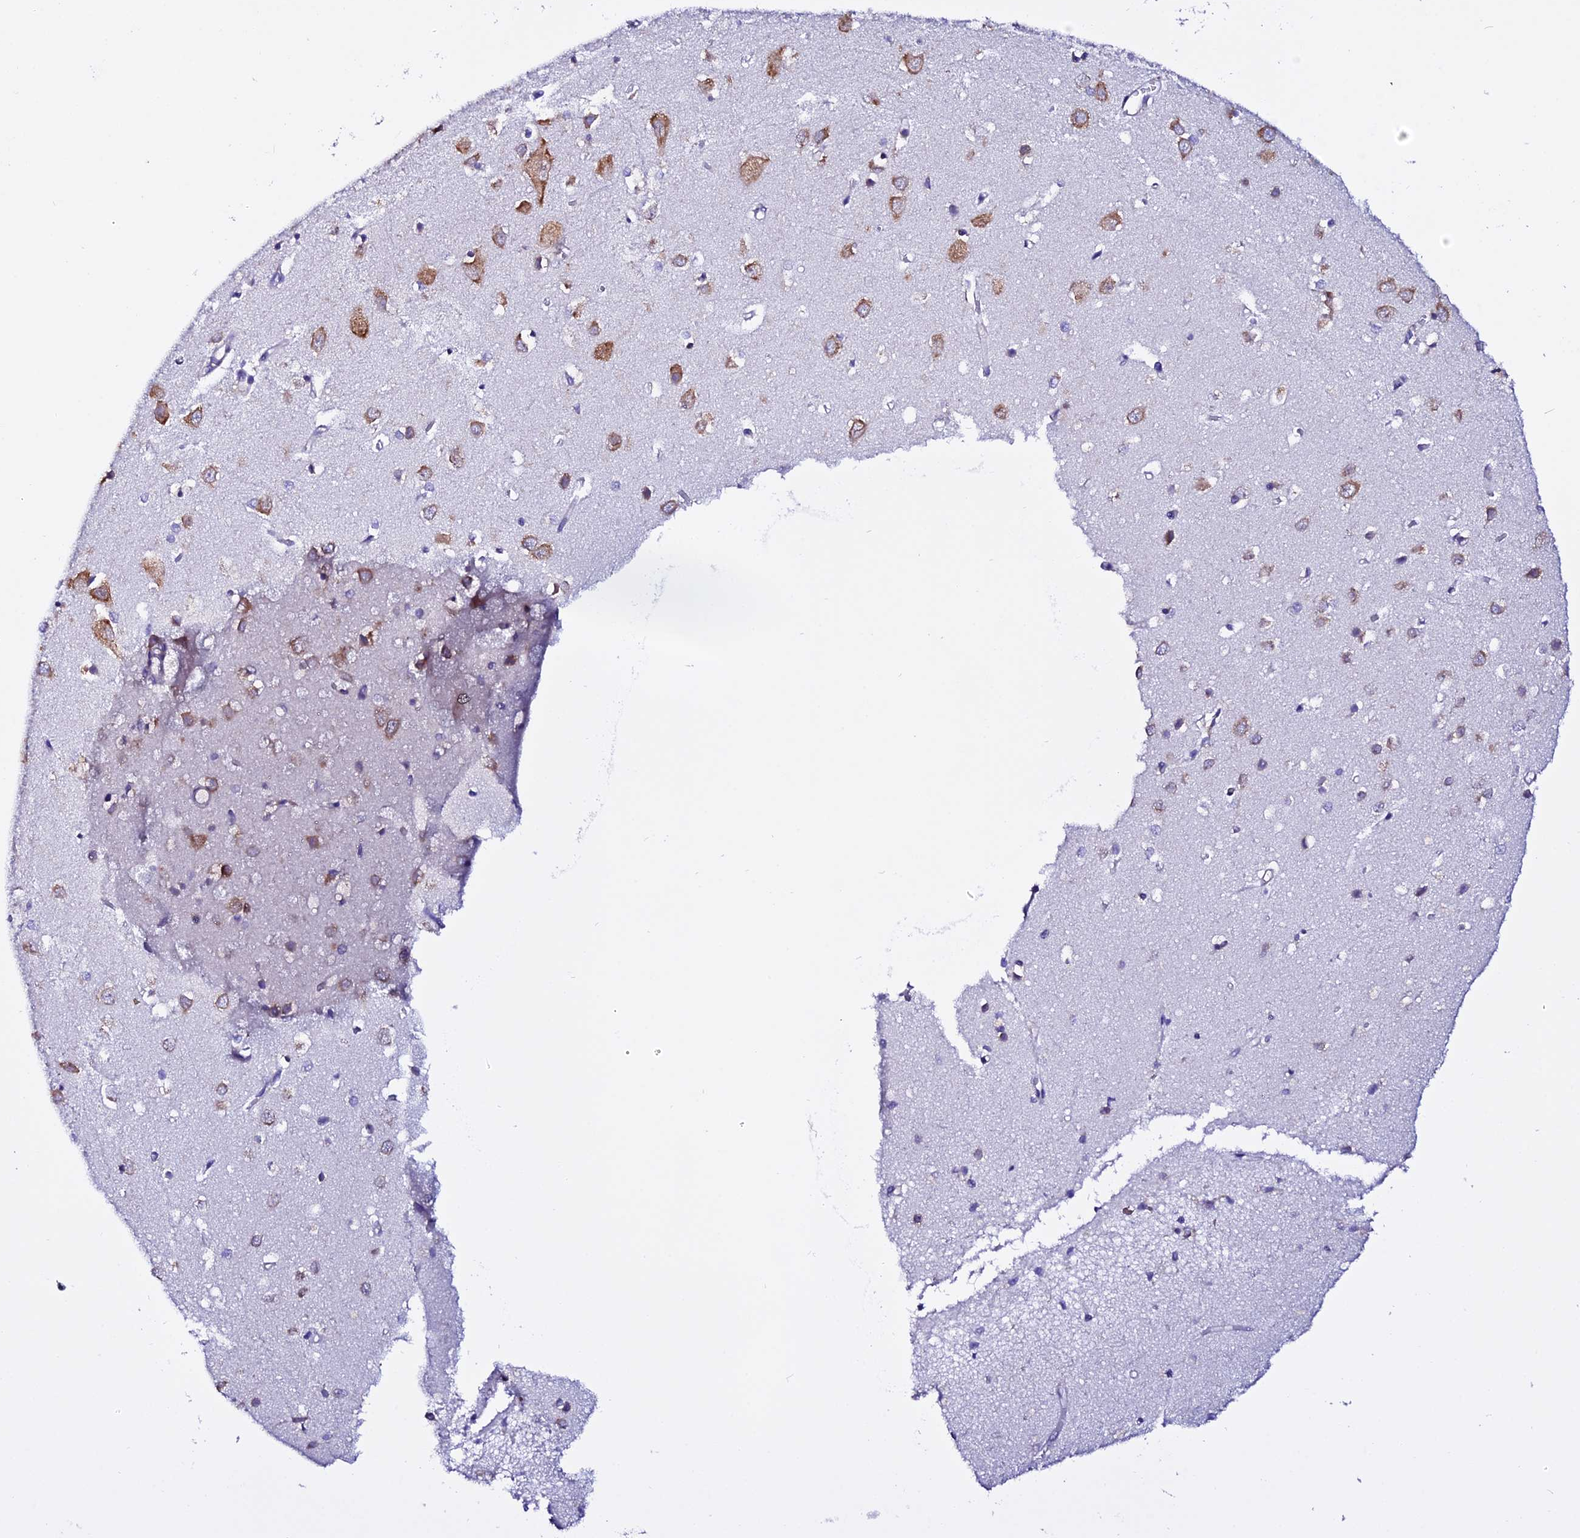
{"staining": {"intensity": "negative", "quantity": "none", "location": "none"}, "tissue": "cerebral cortex", "cell_type": "Endothelial cells", "image_type": "normal", "snomed": [{"axis": "morphology", "description": "Normal tissue, NOS"}, {"axis": "topography", "description": "Cerebral cortex"}], "caption": "This photomicrograph is of normal cerebral cortex stained with immunohistochemistry to label a protein in brown with the nuclei are counter-stained blue. There is no positivity in endothelial cells.", "gene": "EEF1G", "patient": {"sex": "female", "age": 64}}